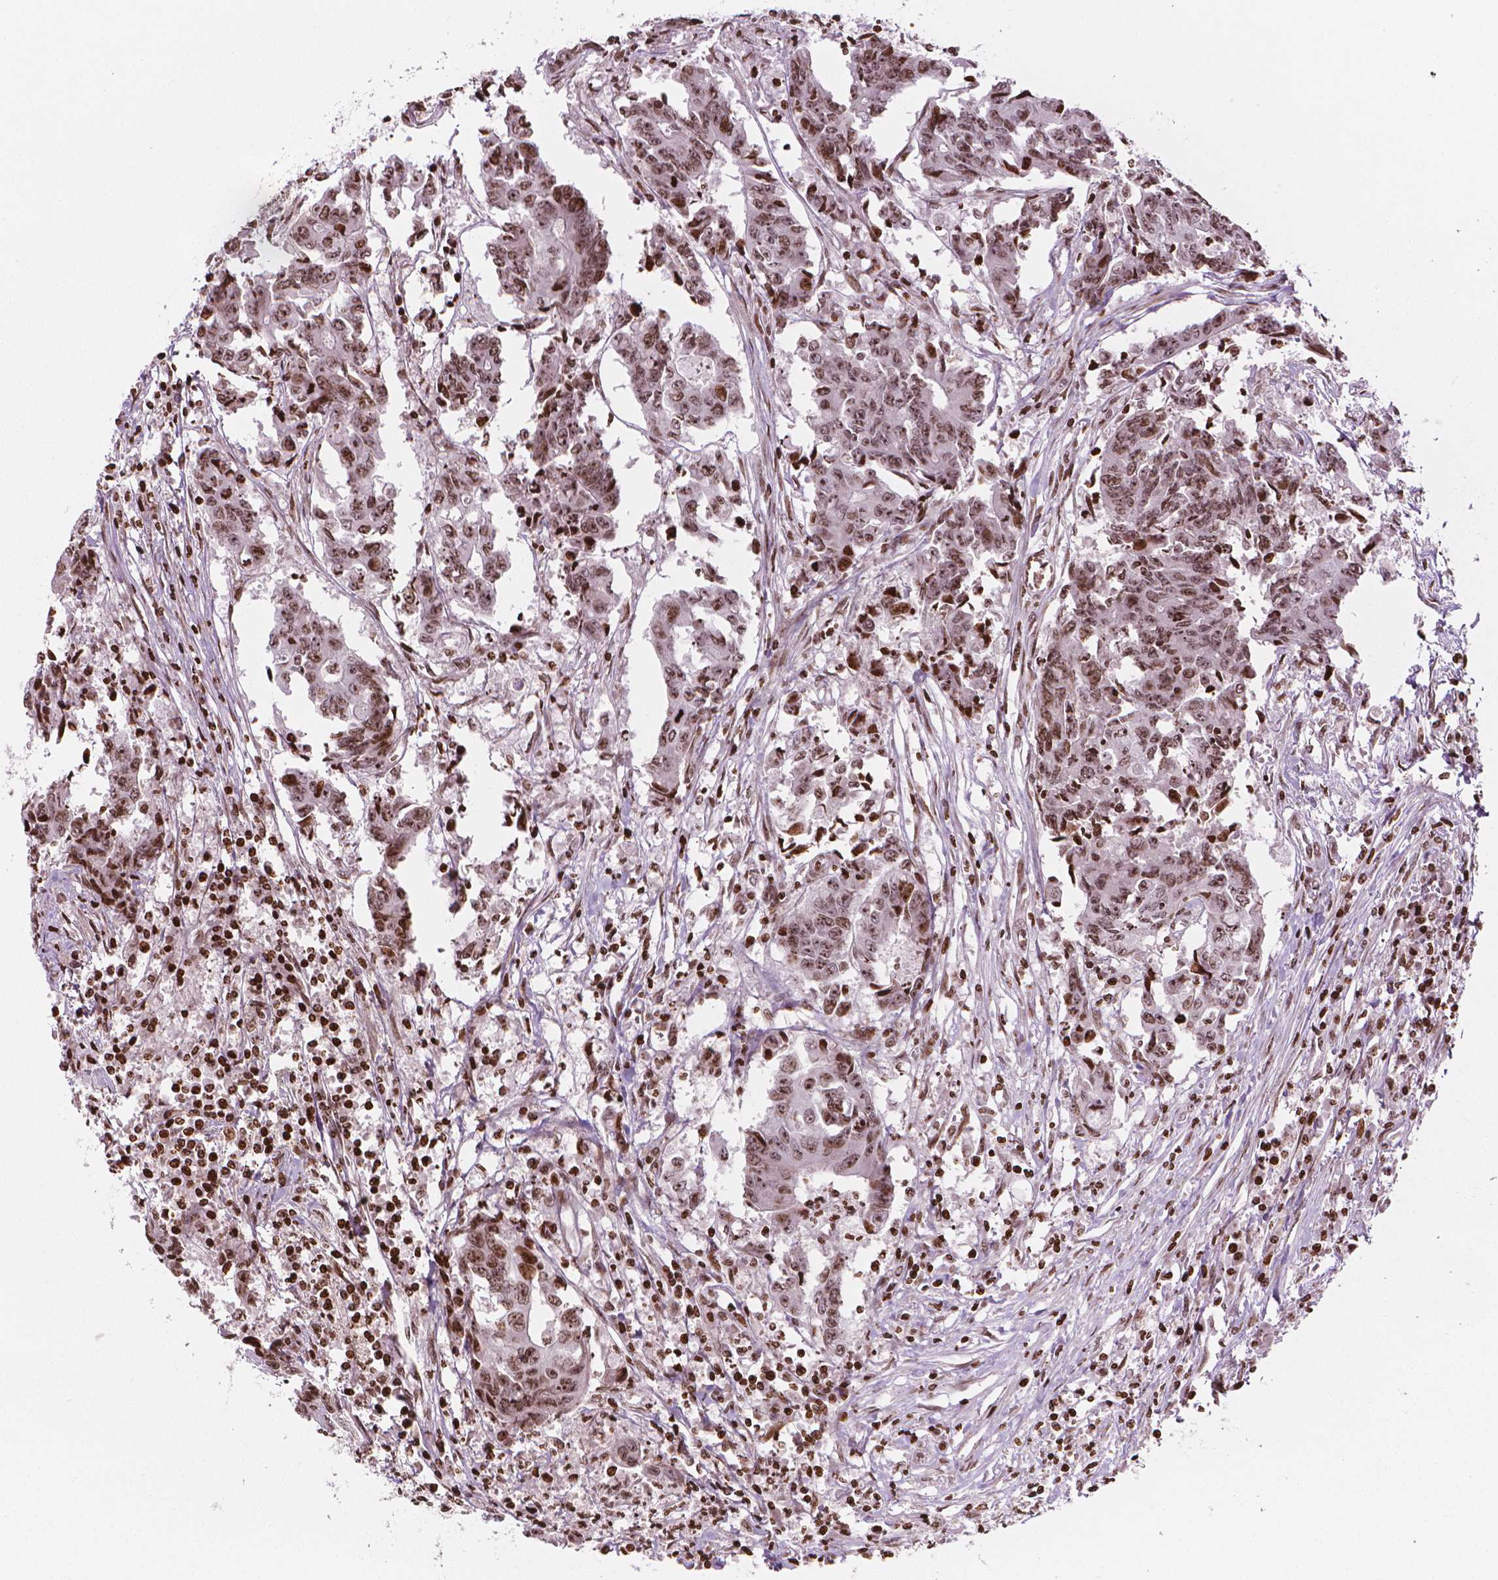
{"staining": {"intensity": "moderate", "quantity": ">75%", "location": "nuclear"}, "tissue": "colorectal cancer", "cell_type": "Tumor cells", "image_type": "cancer", "snomed": [{"axis": "morphology", "description": "Adenocarcinoma, NOS"}, {"axis": "topography", "description": "Rectum"}], "caption": "Protein analysis of colorectal adenocarcinoma tissue displays moderate nuclear staining in about >75% of tumor cells. The protein is shown in brown color, while the nuclei are stained blue.", "gene": "PIP4K2A", "patient": {"sex": "male", "age": 54}}